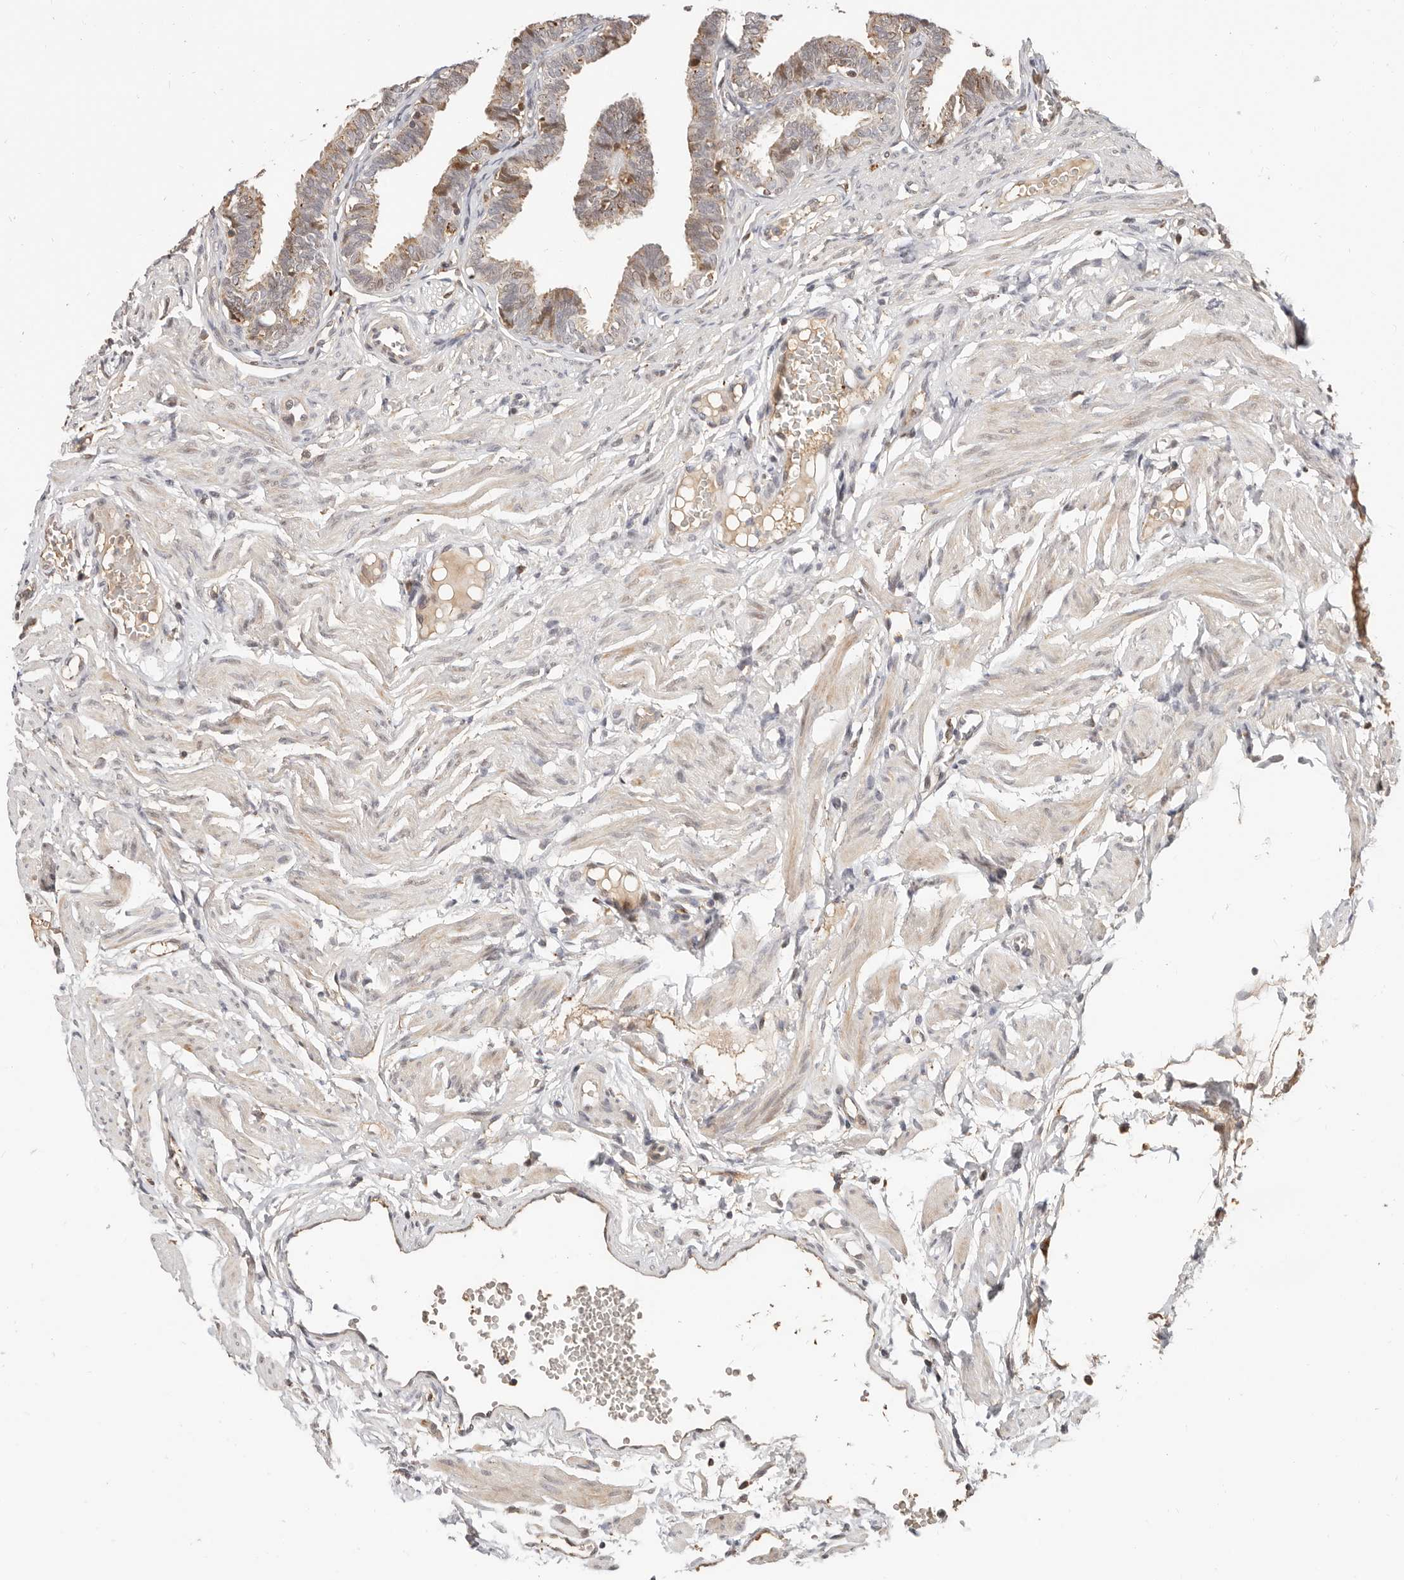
{"staining": {"intensity": "weak", "quantity": "25%-75%", "location": "cytoplasmic/membranous"}, "tissue": "fallopian tube", "cell_type": "Glandular cells", "image_type": "normal", "snomed": [{"axis": "morphology", "description": "Normal tissue, NOS"}, {"axis": "topography", "description": "Fallopian tube"}, {"axis": "topography", "description": "Ovary"}], "caption": "Protein staining shows weak cytoplasmic/membranous staining in about 25%-75% of glandular cells in unremarkable fallopian tube.", "gene": "ZRANB1", "patient": {"sex": "female", "age": 23}}